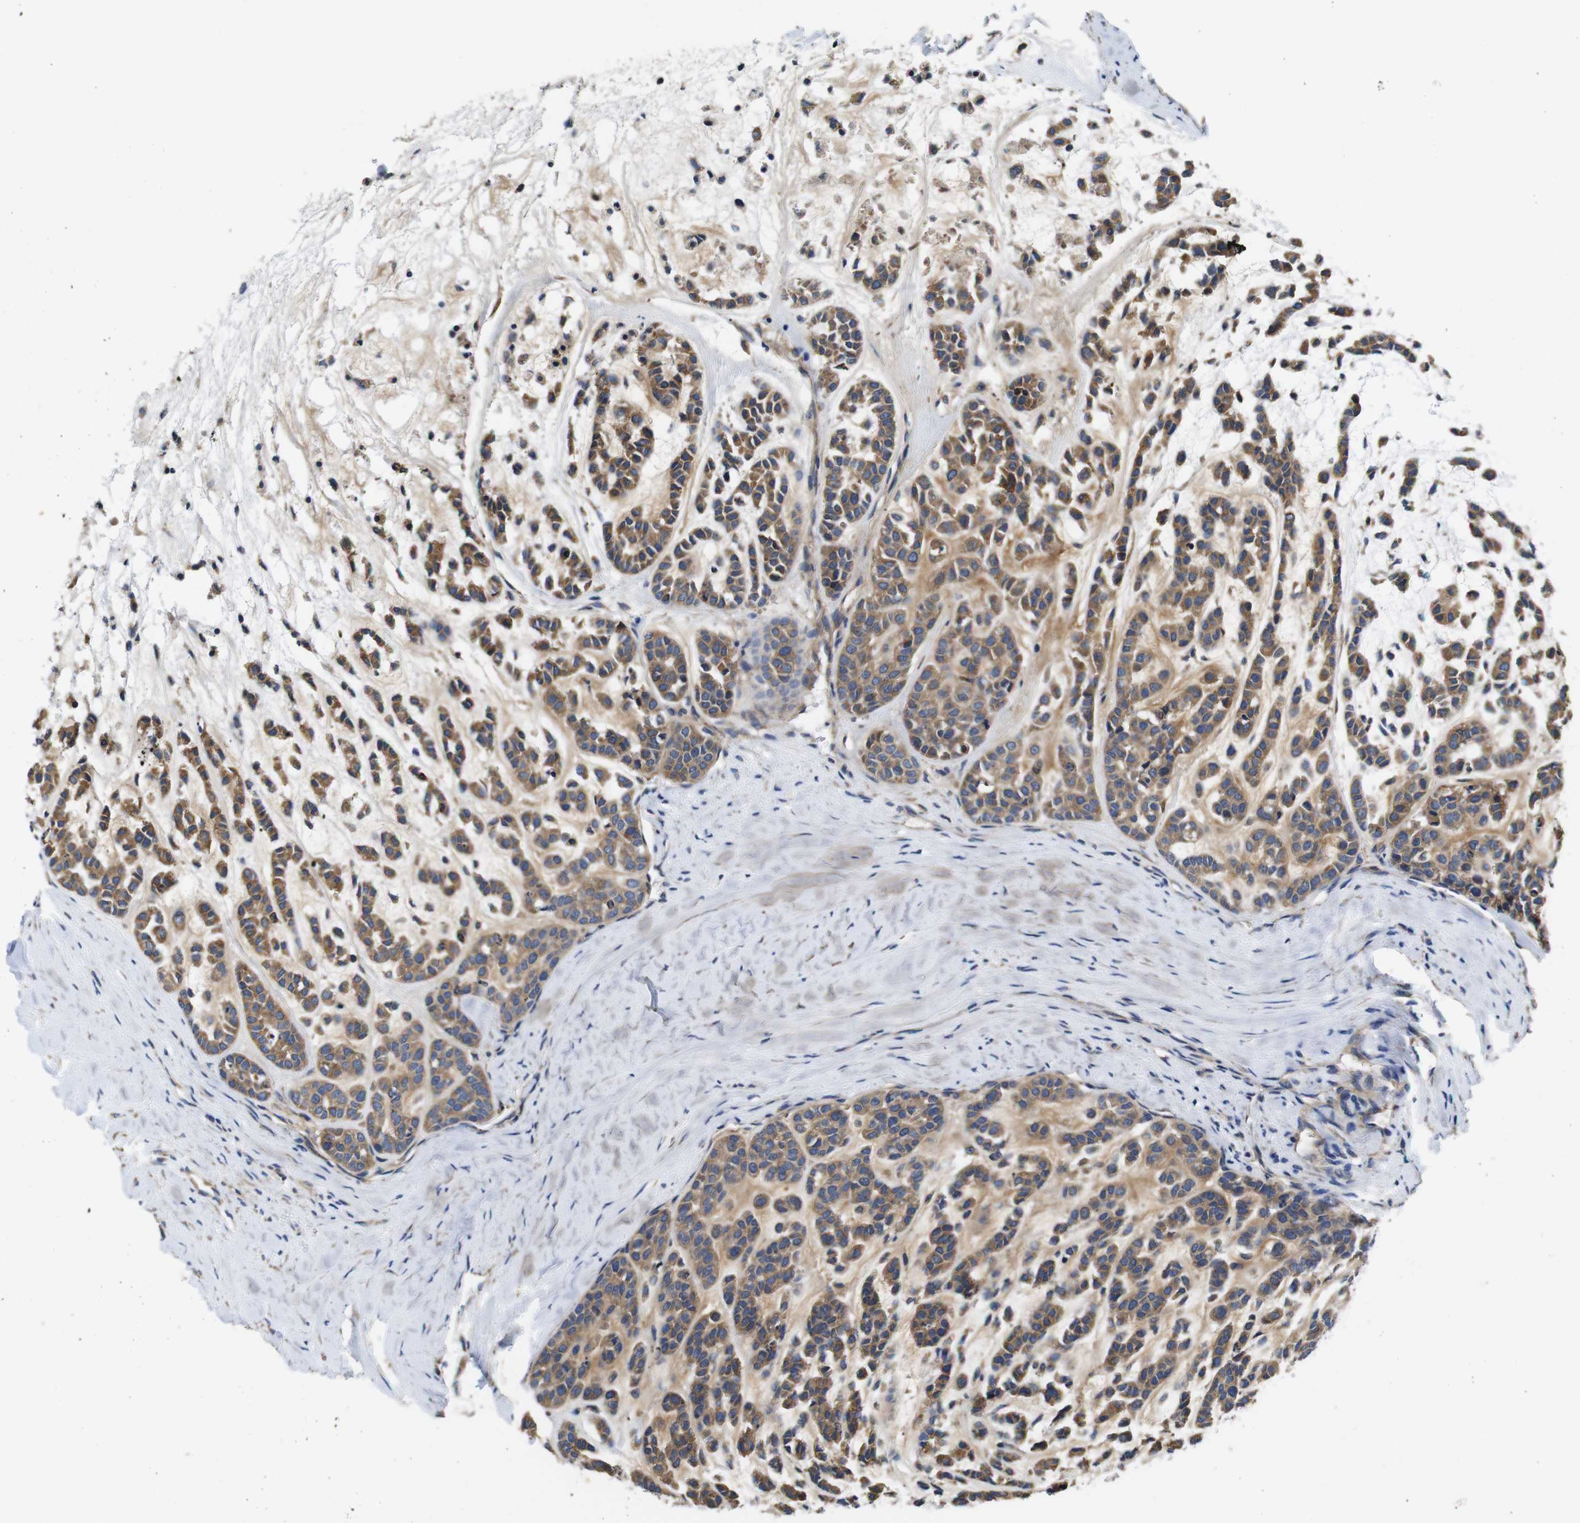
{"staining": {"intensity": "moderate", "quantity": ">75%", "location": "cytoplasmic/membranous"}, "tissue": "head and neck cancer", "cell_type": "Tumor cells", "image_type": "cancer", "snomed": [{"axis": "morphology", "description": "Adenocarcinoma, NOS"}, {"axis": "morphology", "description": "Adenoma, NOS"}, {"axis": "topography", "description": "Head-Neck"}], "caption": "Protein expression by IHC demonstrates moderate cytoplasmic/membranous expression in approximately >75% of tumor cells in head and neck cancer (adenocarcinoma).", "gene": "MARCHF7", "patient": {"sex": "female", "age": 55}}